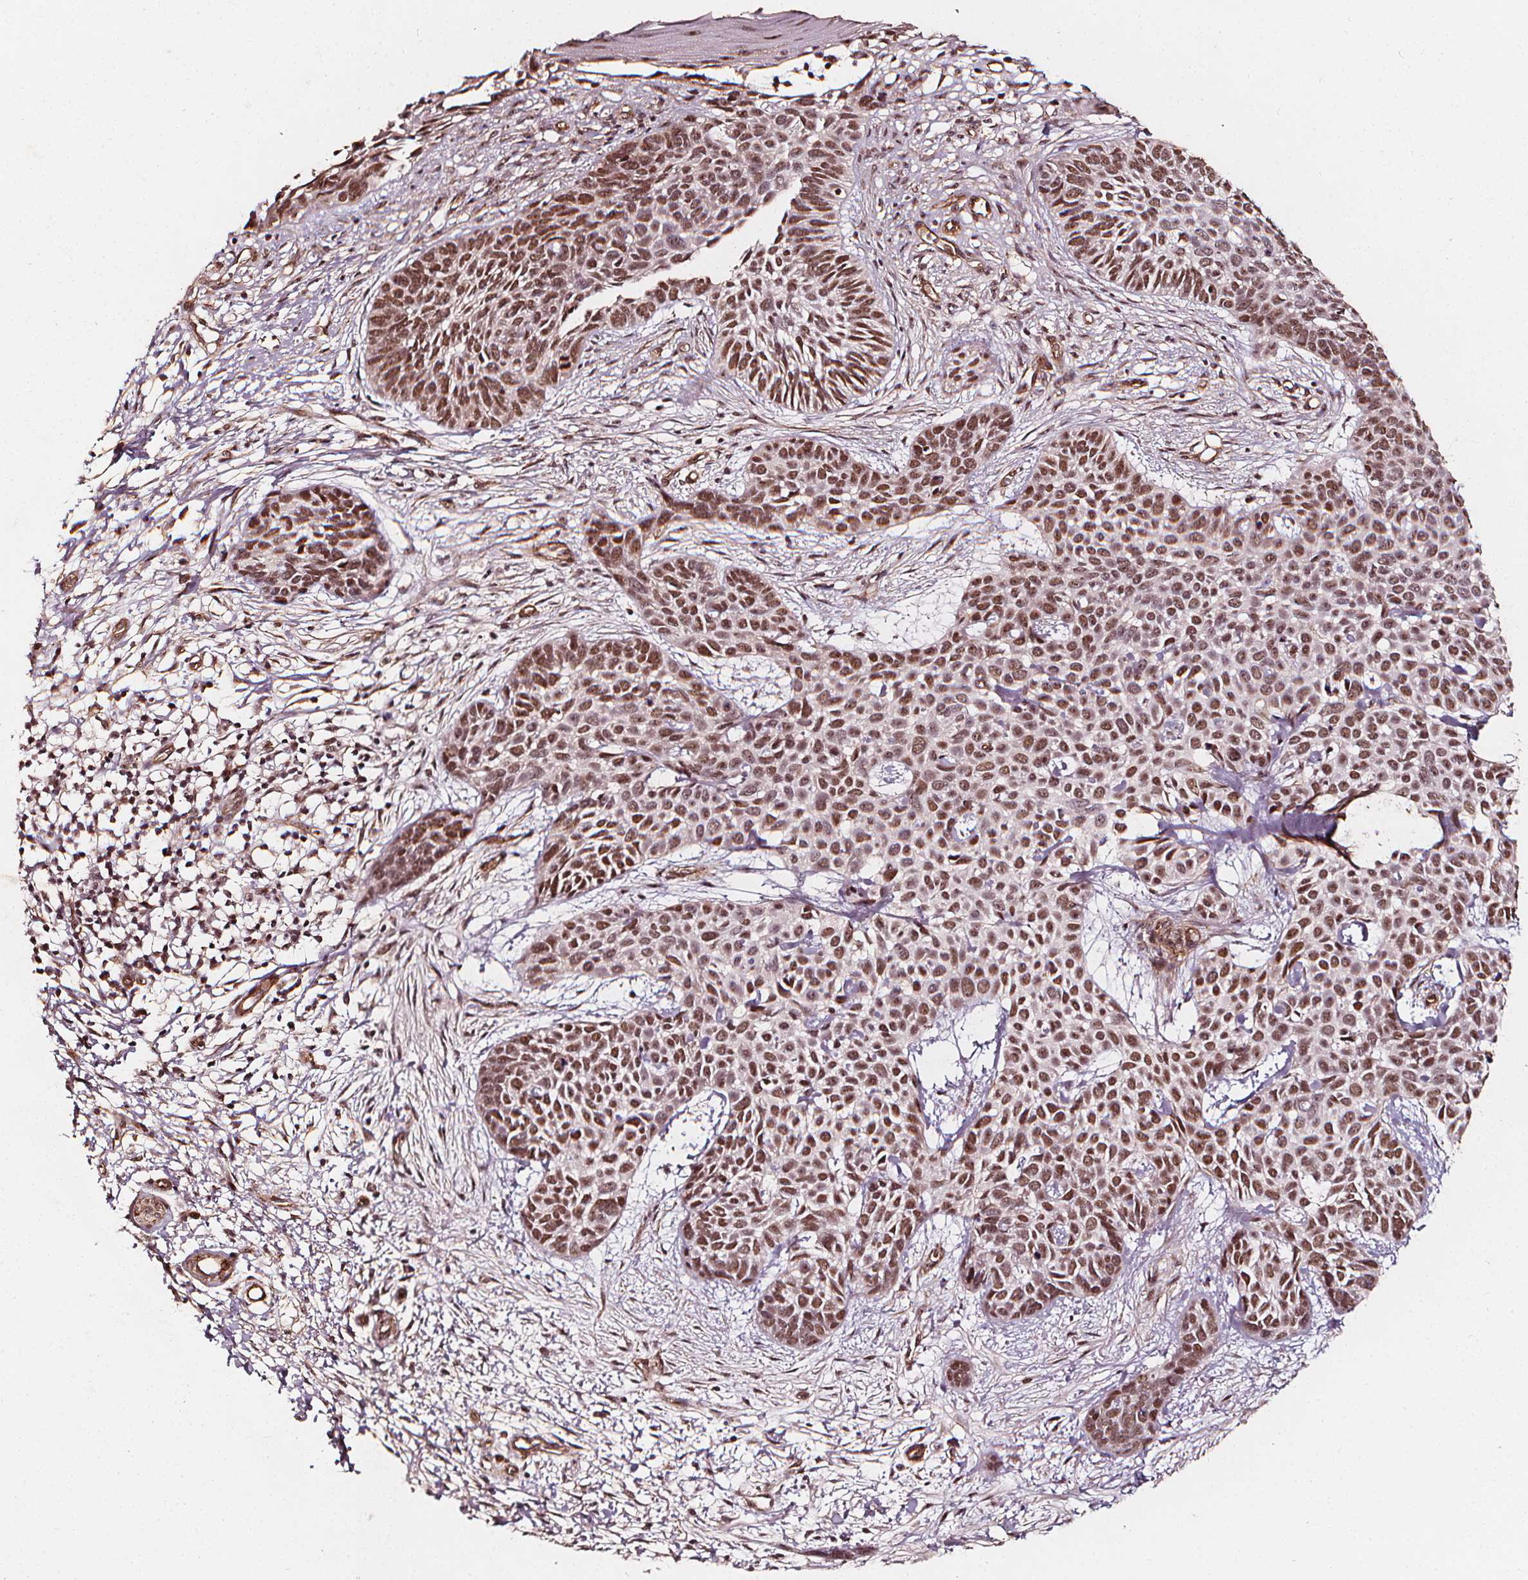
{"staining": {"intensity": "moderate", "quantity": ">75%", "location": "nuclear"}, "tissue": "skin cancer", "cell_type": "Tumor cells", "image_type": "cancer", "snomed": [{"axis": "morphology", "description": "Basal cell carcinoma"}, {"axis": "topography", "description": "Skin"}], "caption": "Brown immunohistochemical staining in basal cell carcinoma (skin) demonstrates moderate nuclear staining in approximately >75% of tumor cells. Nuclei are stained in blue.", "gene": "EXOSC9", "patient": {"sex": "male", "age": 69}}